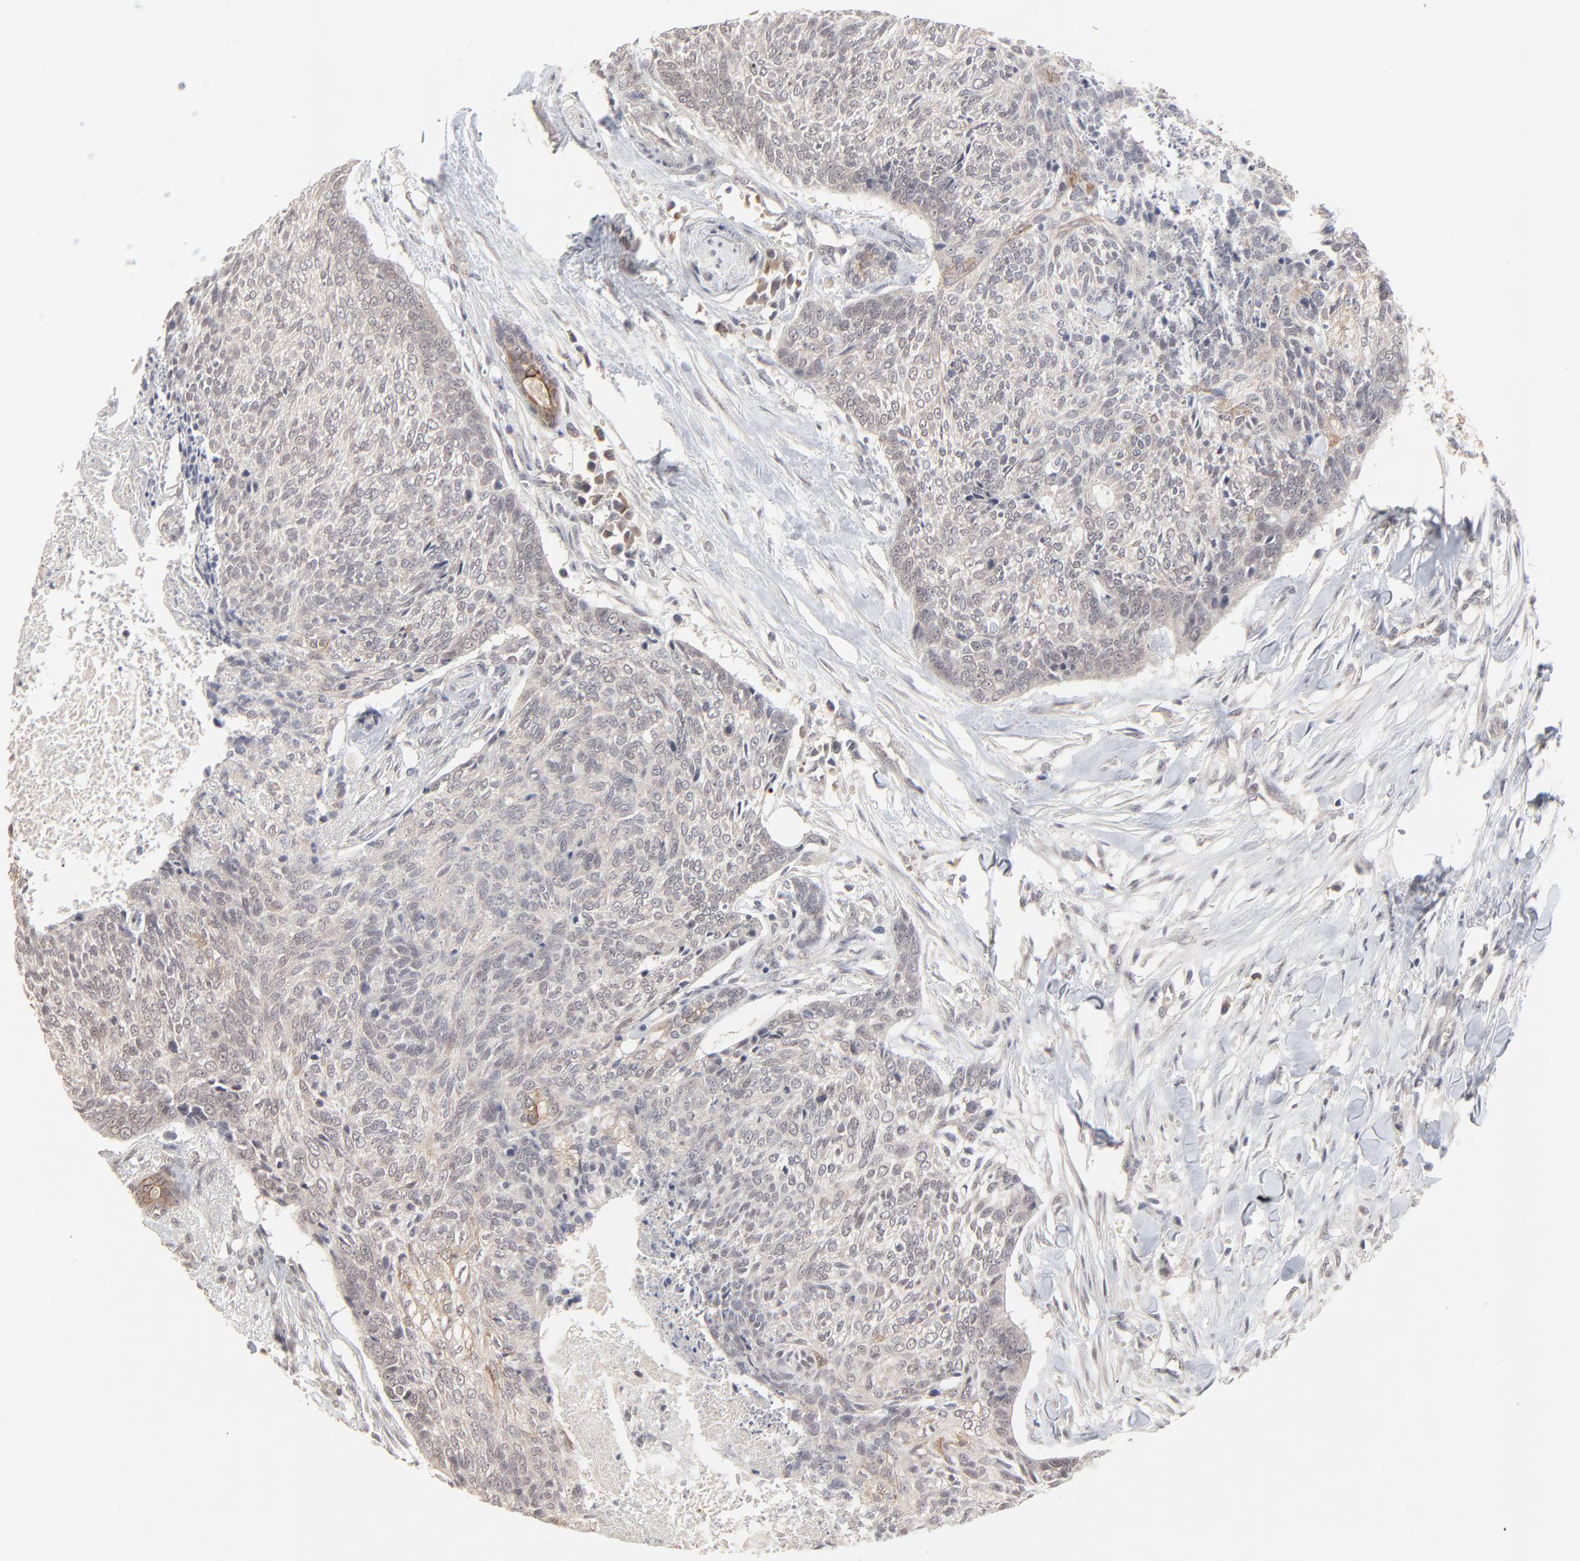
{"staining": {"intensity": "weak", "quantity": "<25%", "location": "cytoplasmic/membranous,nuclear"}, "tissue": "head and neck cancer", "cell_type": "Tumor cells", "image_type": "cancer", "snomed": [{"axis": "morphology", "description": "Squamous cell carcinoma, NOS"}, {"axis": "topography", "description": "Salivary gland"}, {"axis": "topography", "description": "Head-Neck"}], "caption": "IHC of human head and neck squamous cell carcinoma exhibits no expression in tumor cells.", "gene": "FAM199X", "patient": {"sex": "male", "age": 70}}